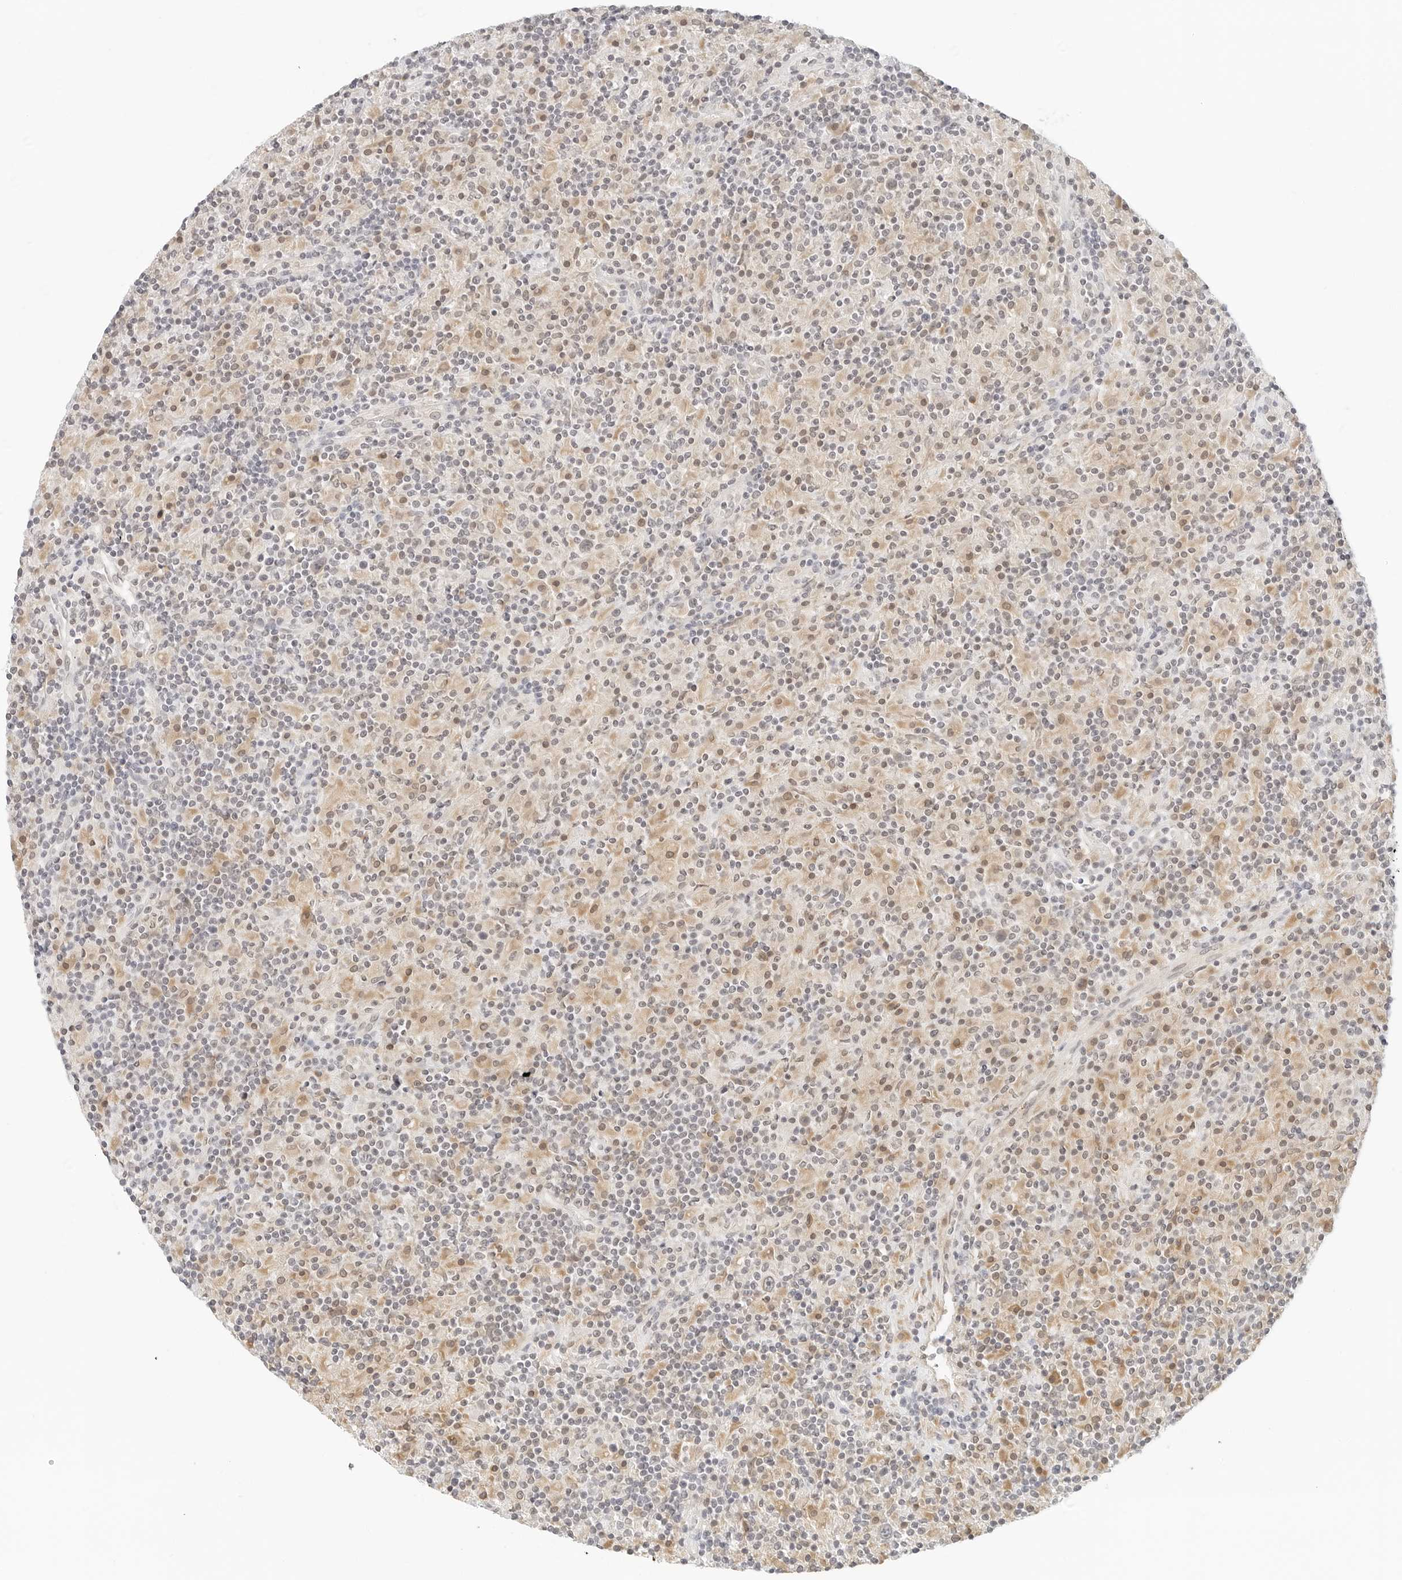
{"staining": {"intensity": "negative", "quantity": "none", "location": "none"}, "tissue": "lymphoma", "cell_type": "Tumor cells", "image_type": "cancer", "snomed": [{"axis": "morphology", "description": "Hodgkin's disease, NOS"}, {"axis": "topography", "description": "Lymph node"}], "caption": "A high-resolution image shows immunohistochemistry (IHC) staining of lymphoma, which demonstrates no significant staining in tumor cells.", "gene": "NEO1", "patient": {"sex": "male", "age": 70}}